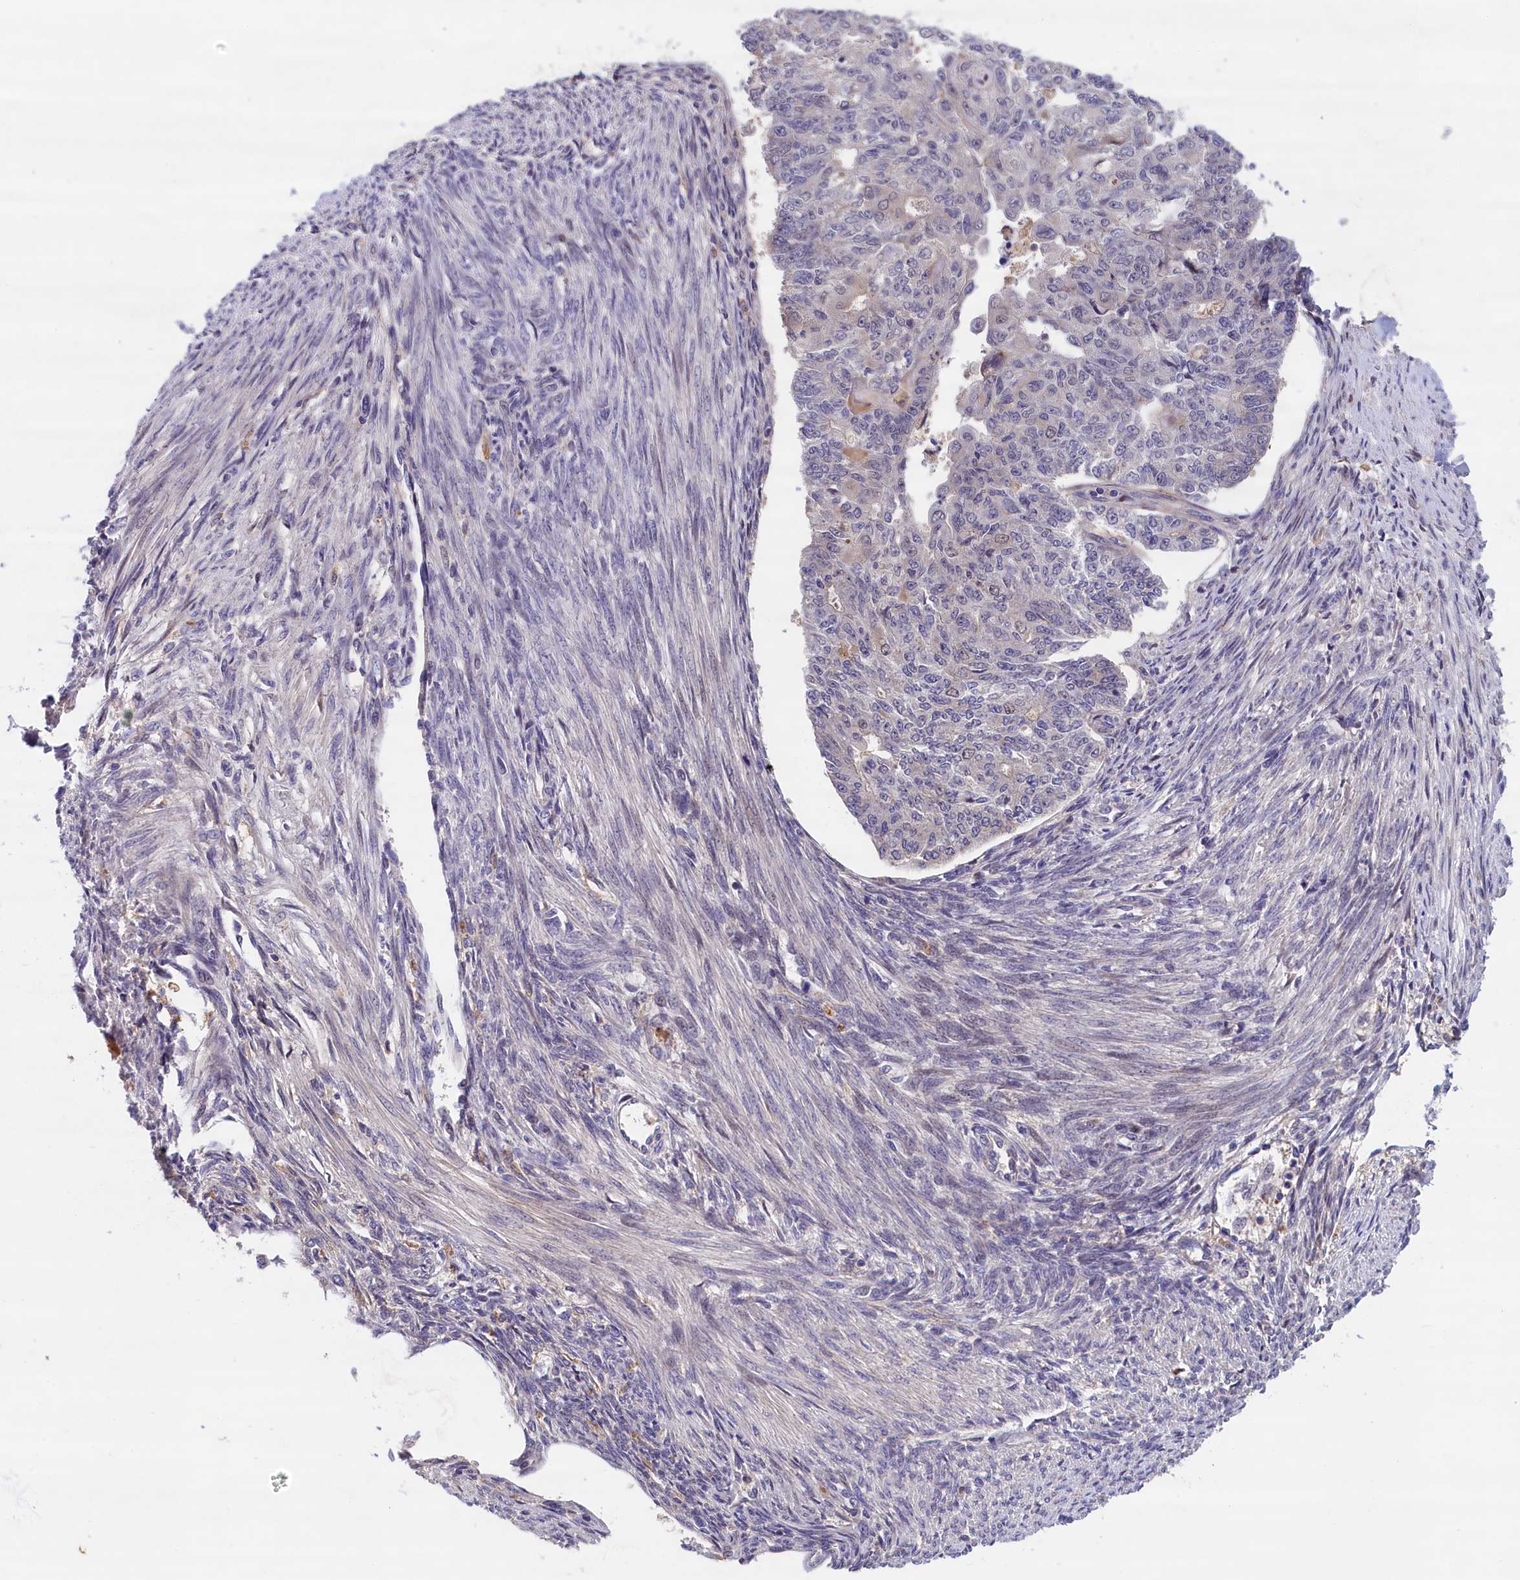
{"staining": {"intensity": "negative", "quantity": "none", "location": "none"}, "tissue": "endometrial cancer", "cell_type": "Tumor cells", "image_type": "cancer", "snomed": [{"axis": "morphology", "description": "Adenocarcinoma, NOS"}, {"axis": "topography", "description": "Endometrium"}], "caption": "Histopathology image shows no protein positivity in tumor cells of endometrial cancer tissue.", "gene": "NAIP", "patient": {"sex": "female", "age": 32}}